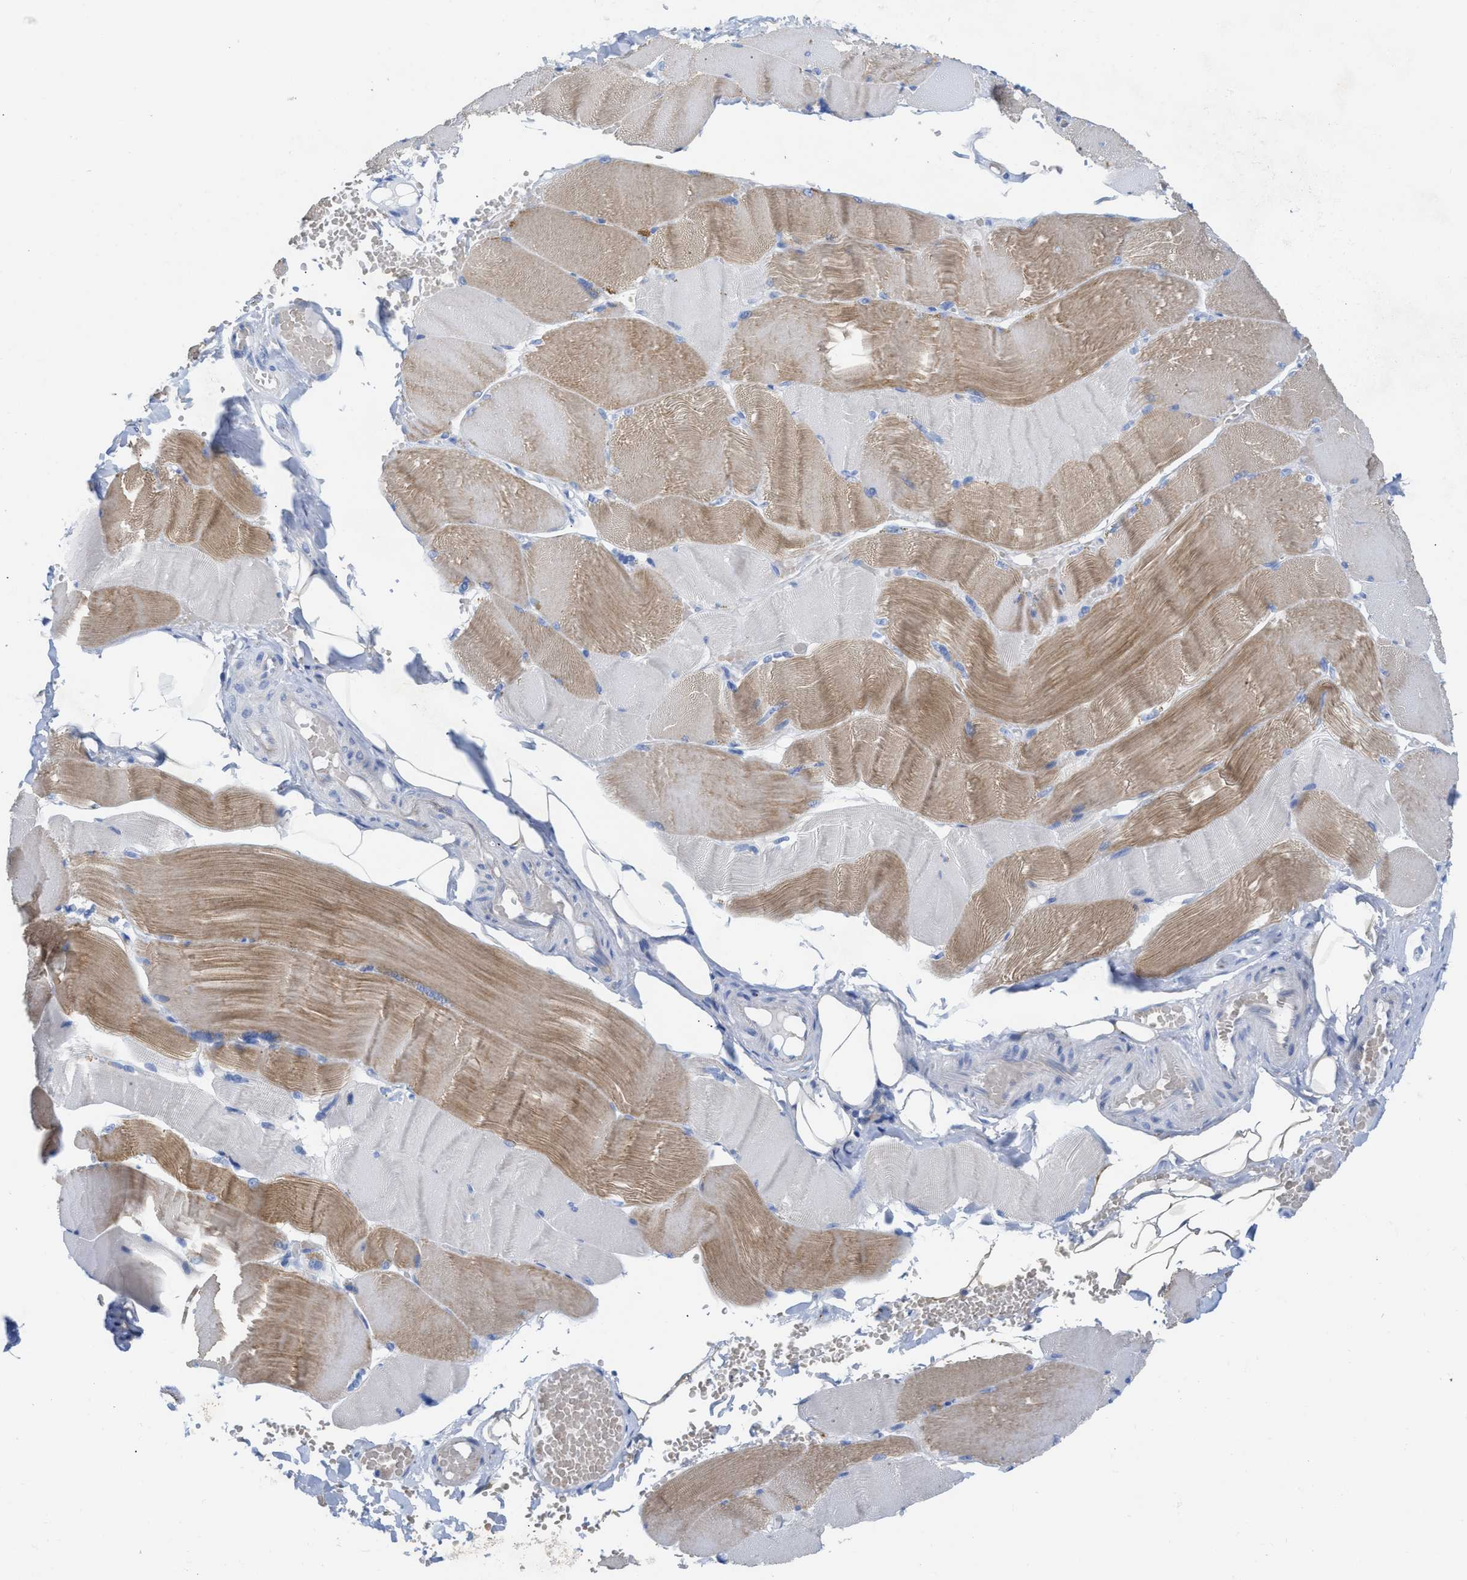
{"staining": {"intensity": "moderate", "quantity": "25%-75%", "location": "cytoplasmic/membranous"}, "tissue": "skeletal muscle", "cell_type": "Myocytes", "image_type": "normal", "snomed": [{"axis": "morphology", "description": "Normal tissue, NOS"}, {"axis": "topography", "description": "Skin"}, {"axis": "topography", "description": "Skeletal muscle"}], "caption": "IHC histopathology image of benign human skeletal muscle stained for a protein (brown), which exhibits medium levels of moderate cytoplasmic/membranous positivity in approximately 25%-75% of myocytes.", "gene": "ANKFN1", "patient": {"sex": "male", "age": 83}}